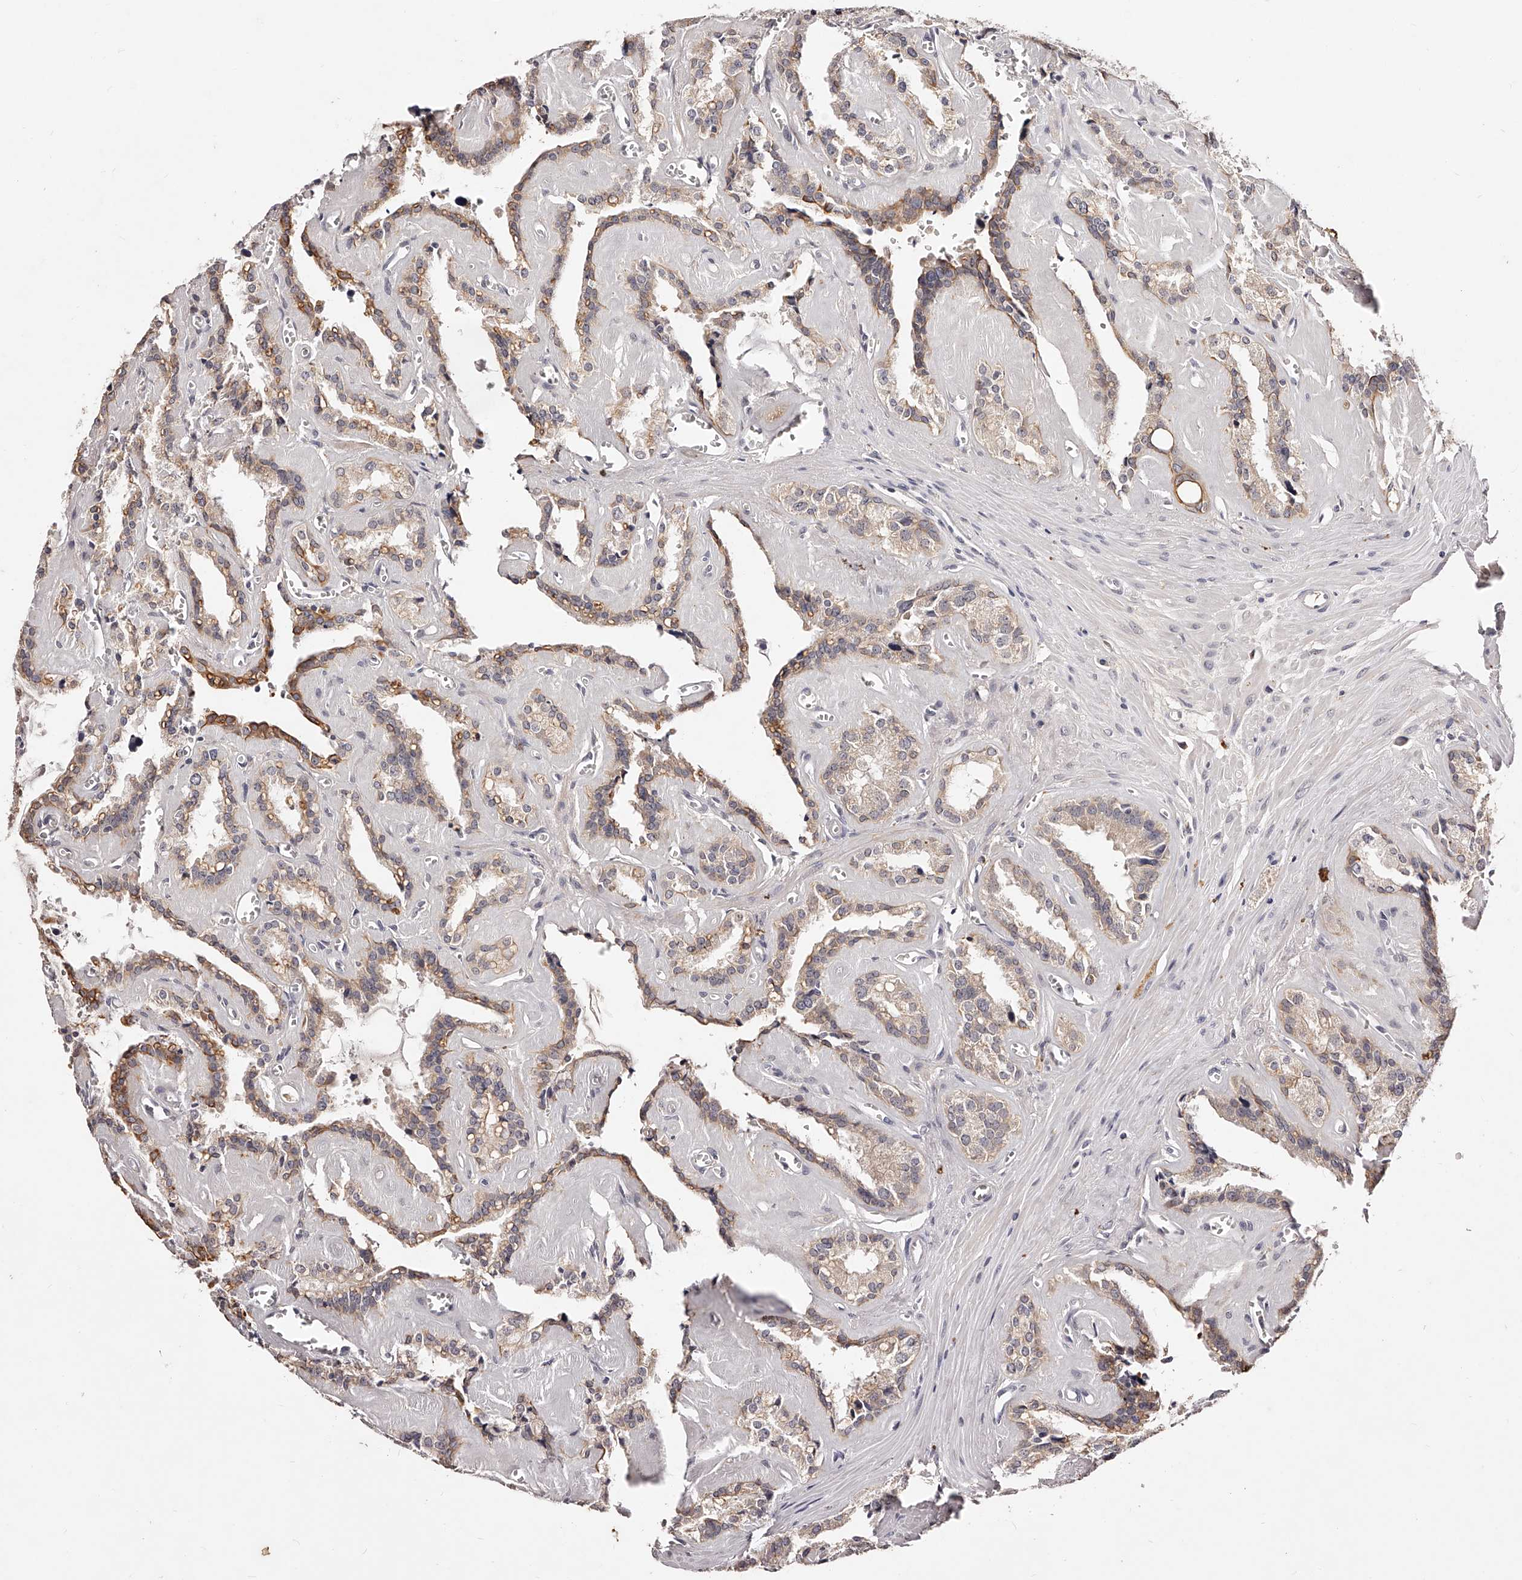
{"staining": {"intensity": "moderate", "quantity": ">75%", "location": "cytoplasmic/membranous"}, "tissue": "seminal vesicle", "cell_type": "Glandular cells", "image_type": "normal", "snomed": [{"axis": "morphology", "description": "Normal tissue, NOS"}, {"axis": "topography", "description": "Prostate"}, {"axis": "topography", "description": "Seminal veicle"}], "caption": "Immunohistochemistry (IHC) photomicrograph of unremarkable seminal vesicle: human seminal vesicle stained using IHC exhibits medium levels of moderate protein expression localized specifically in the cytoplasmic/membranous of glandular cells, appearing as a cytoplasmic/membranous brown color.", "gene": "PHACTR1", "patient": {"sex": "male", "age": 59}}